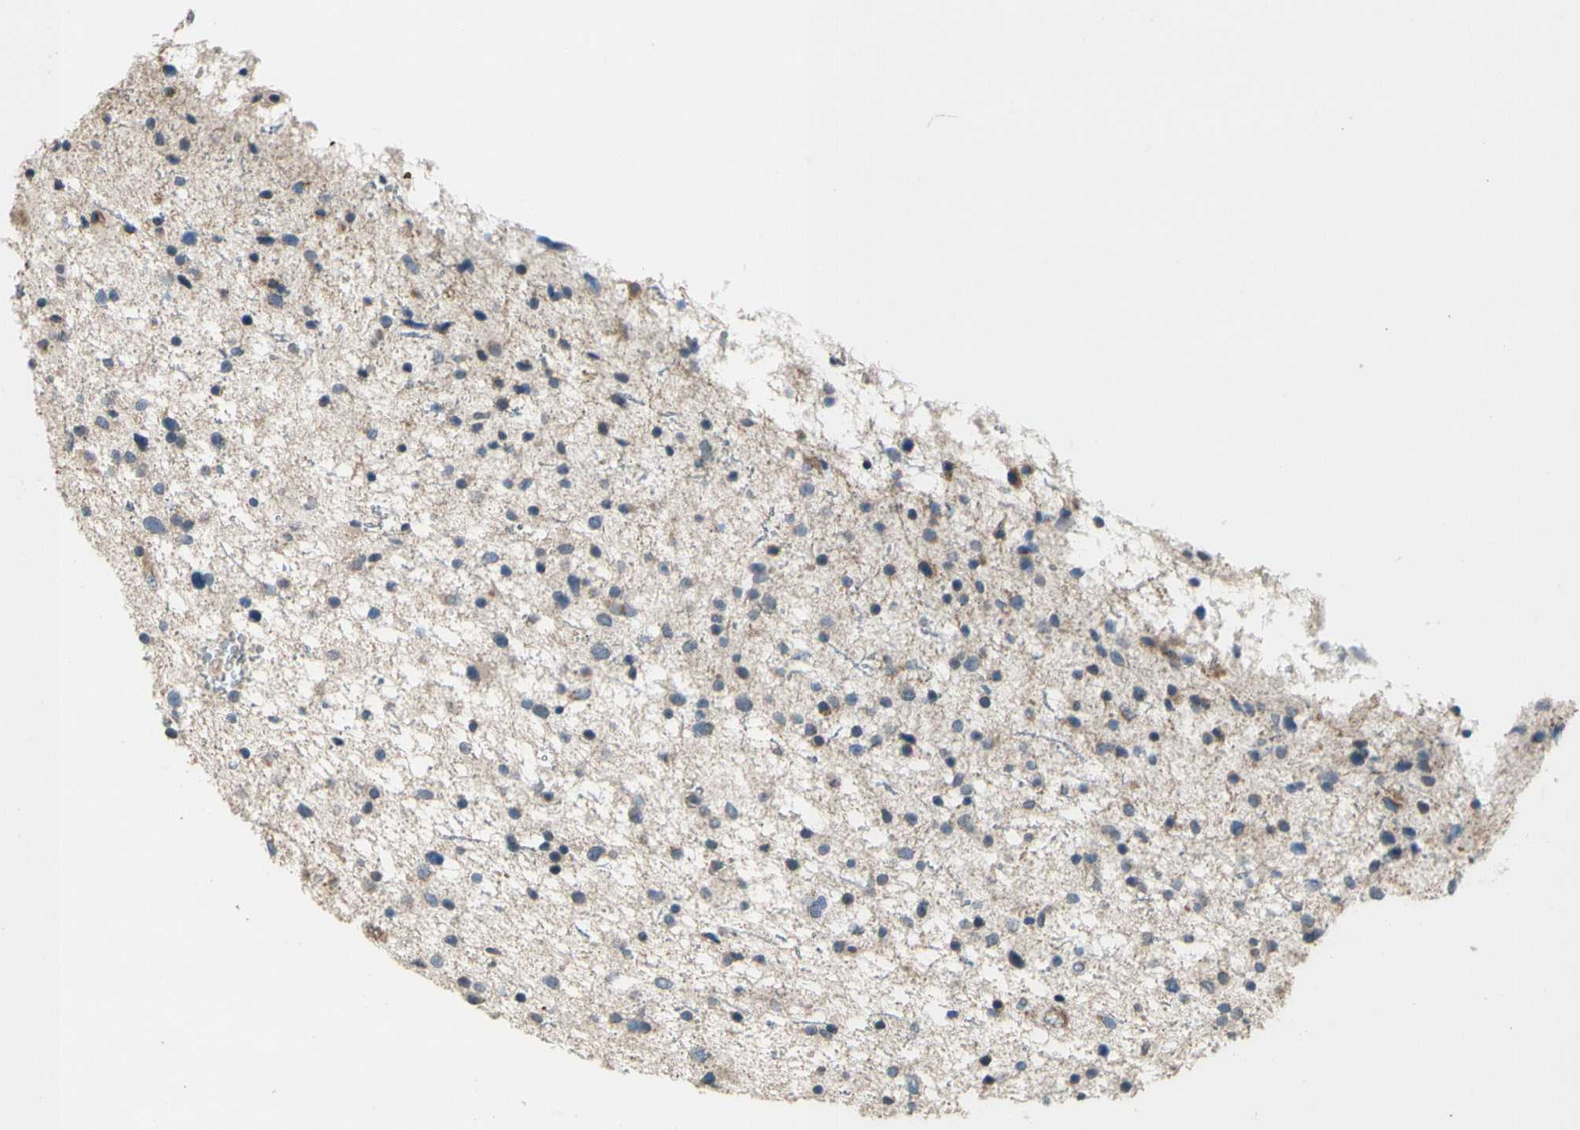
{"staining": {"intensity": "negative", "quantity": "none", "location": "none"}, "tissue": "glioma", "cell_type": "Tumor cells", "image_type": "cancer", "snomed": [{"axis": "morphology", "description": "Glioma, malignant, Low grade"}, {"axis": "topography", "description": "Brain"}], "caption": "A histopathology image of human malignant glioma (low-grade) is negative for staining in tumor cells. Nuclei are stained in blue.", "gene": "ZNF184", "patient": {"sex": "female", "age": 37}}